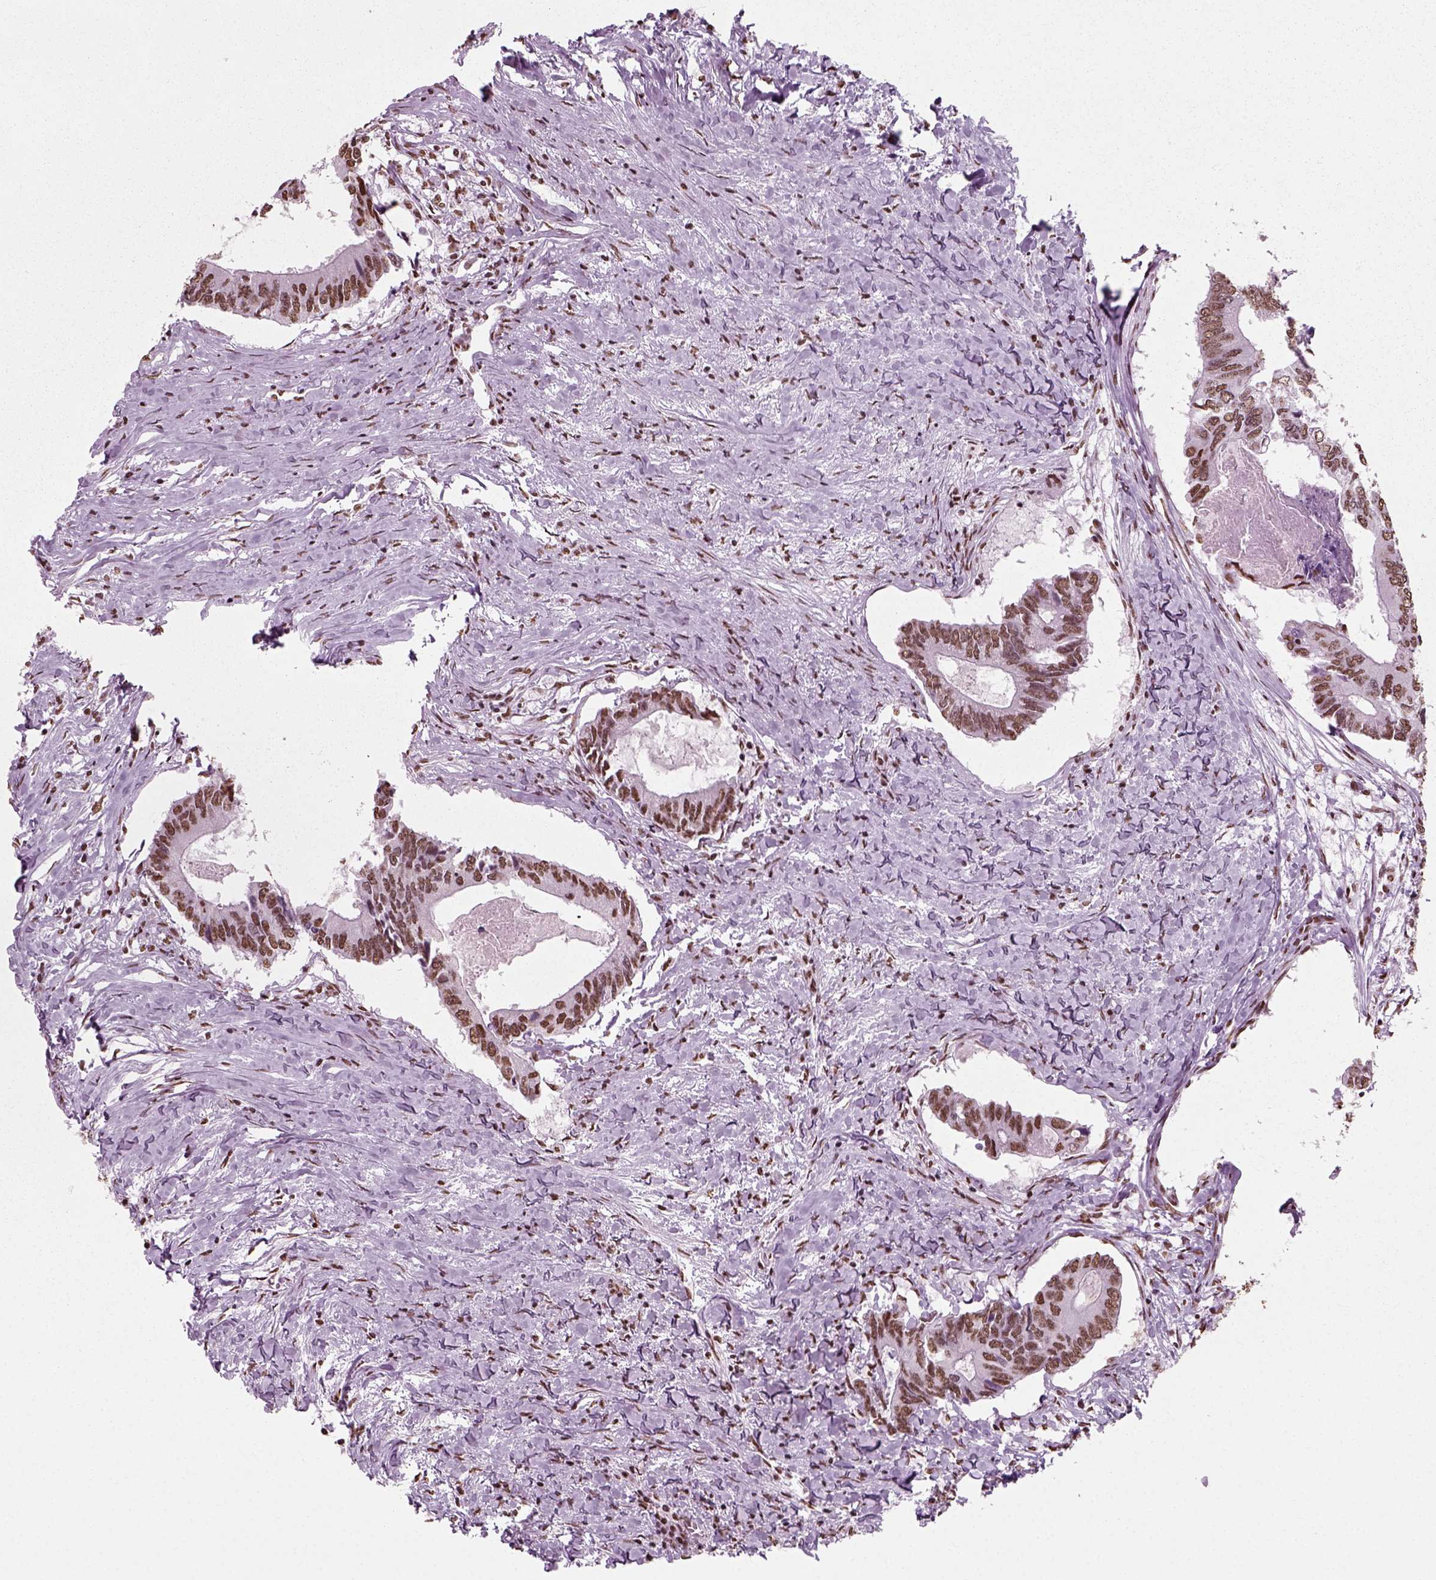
{"staining": {"intensity": "moderate", "quantity": ">75%", "location": "nuclear"}, "tissue": "colorectal cancer", "cell_type": "Tumor cells", "image_type": "cancer", "snomed": [{"axis": "morphology", "description": "Adenocarcinoma, NOS"}, {"axis": "topography", "description": "Colon"}], "caption": "DAB (3,3'-diaminobenzidine) immunohistochemical staining of colorectal adenocarcinoma displays moderate nuclear protein staining in approximately >75% of tumor cells.", "gene": "POLR1H", "patient": {"sex": "male", "age": 53}}